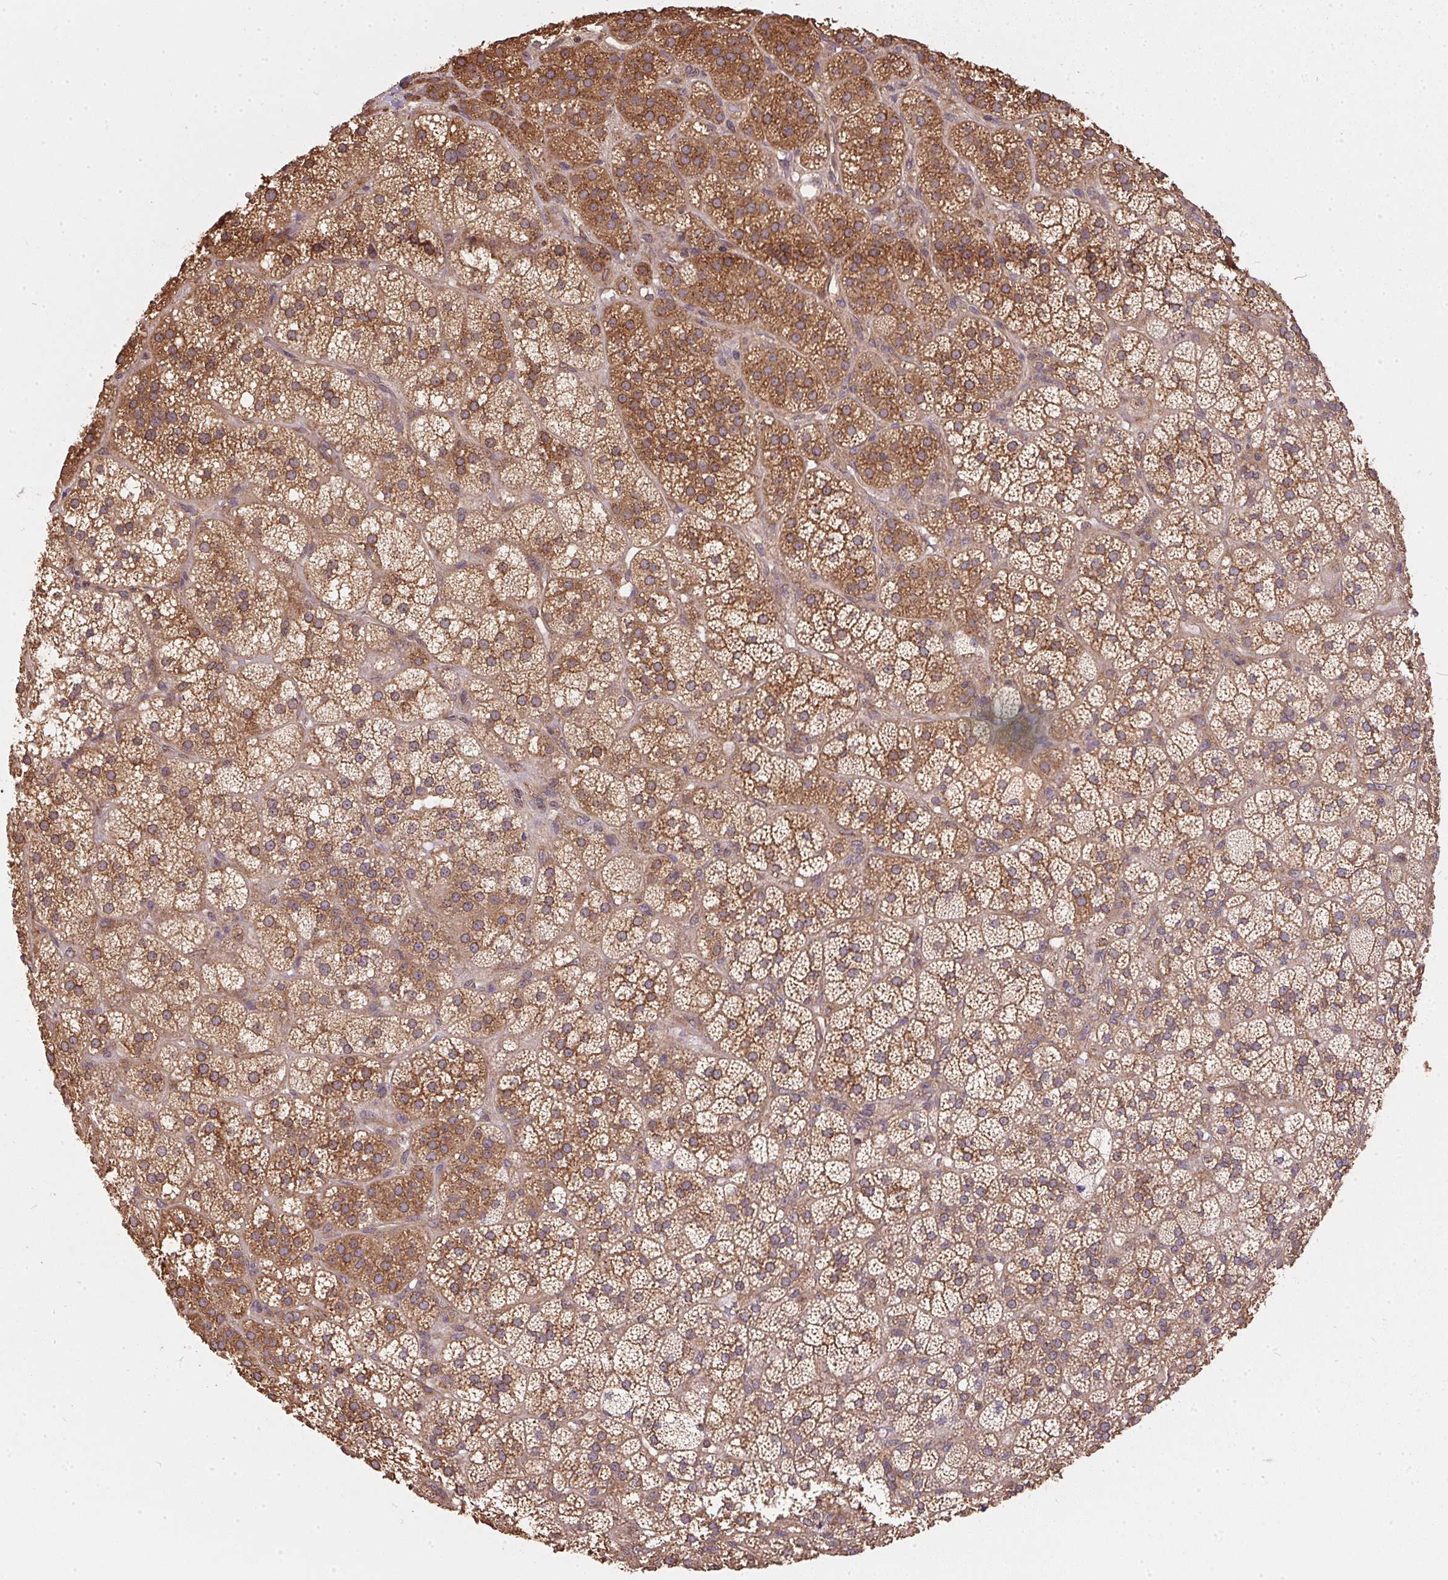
{"staining": {"intensity": "moderate", "quantity": ">75%", "location": "cytoplasmic/membranous"}, "tissue": "adrenal gland", "cell_type": "Glandular cells", "image_type": "normal", "snomed": [{"axis": "morphology", "description": "Normal tissue, NOS"}, {"axis": "topography", "description": "Adrenal gland"}], "caption": "Immunohistochemistry (IHC) of normal human adrenal gland displays medium levels of moderate cytoplasmic/membranous expression in about >75% of glandular cells.", "gene": "EIF2S1", "patient": {"sex": "female", "age": 60}}